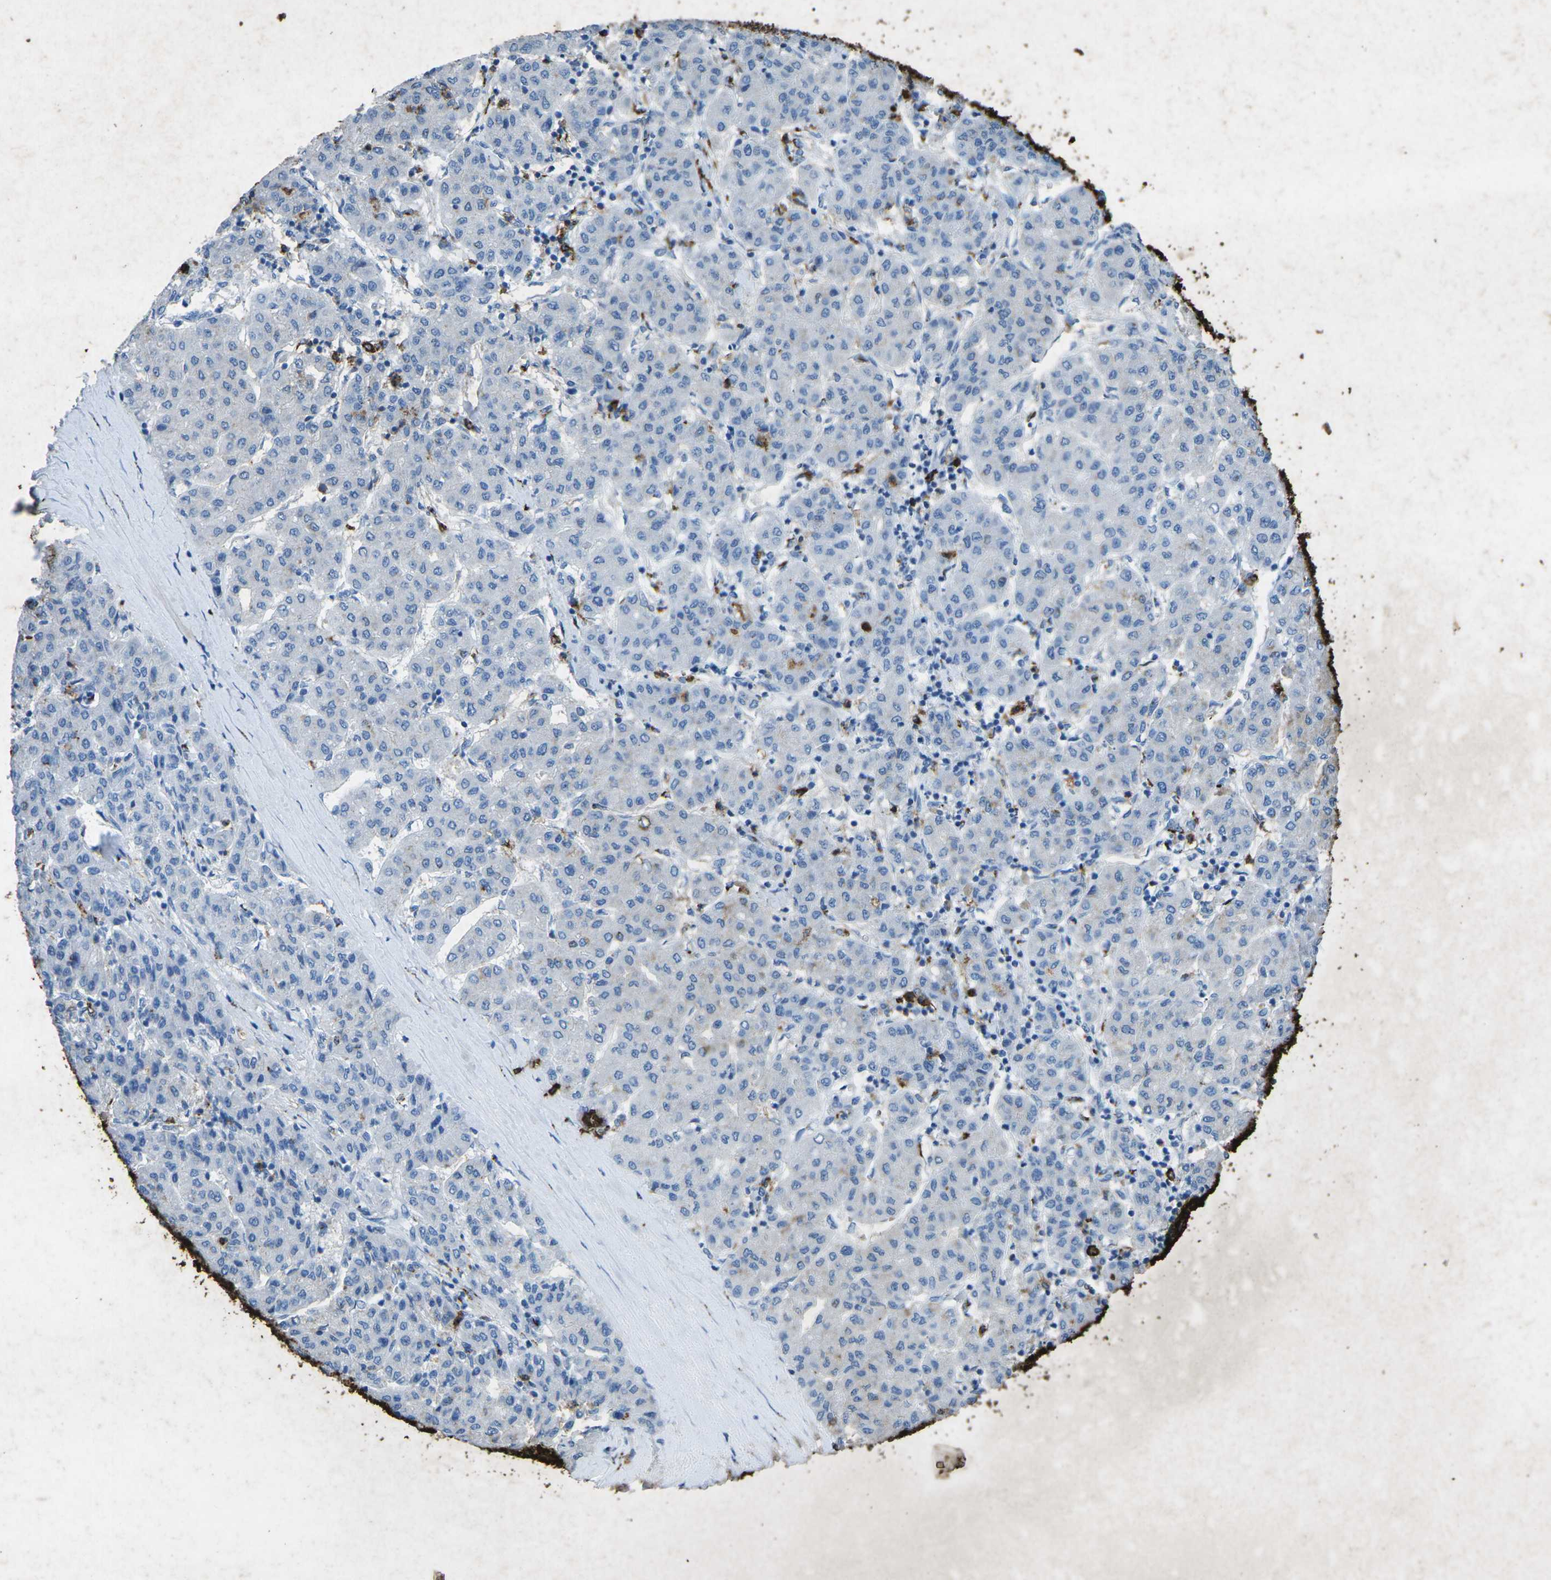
{"staining": {"intensity": "negative", "quantity": "none", "location": "none"}, "tissue": "liver cancer", "cell_type": "Tumor cells", "image_type": "cancer", "snomed": [{"axis": "morphology", "description": "Carcinoma, Hepatocellular, NOS"}, {"axis": "topography", "description": "Liver"}], "caption": "Hepatocellular carcinoma (liver) was stained to show a protein in brown. There is no significant staining in tumor cells. (DAB IHC, high magnification).", "gene": "CTAGE1", "patient": {"sex": "male", "age": 65}}